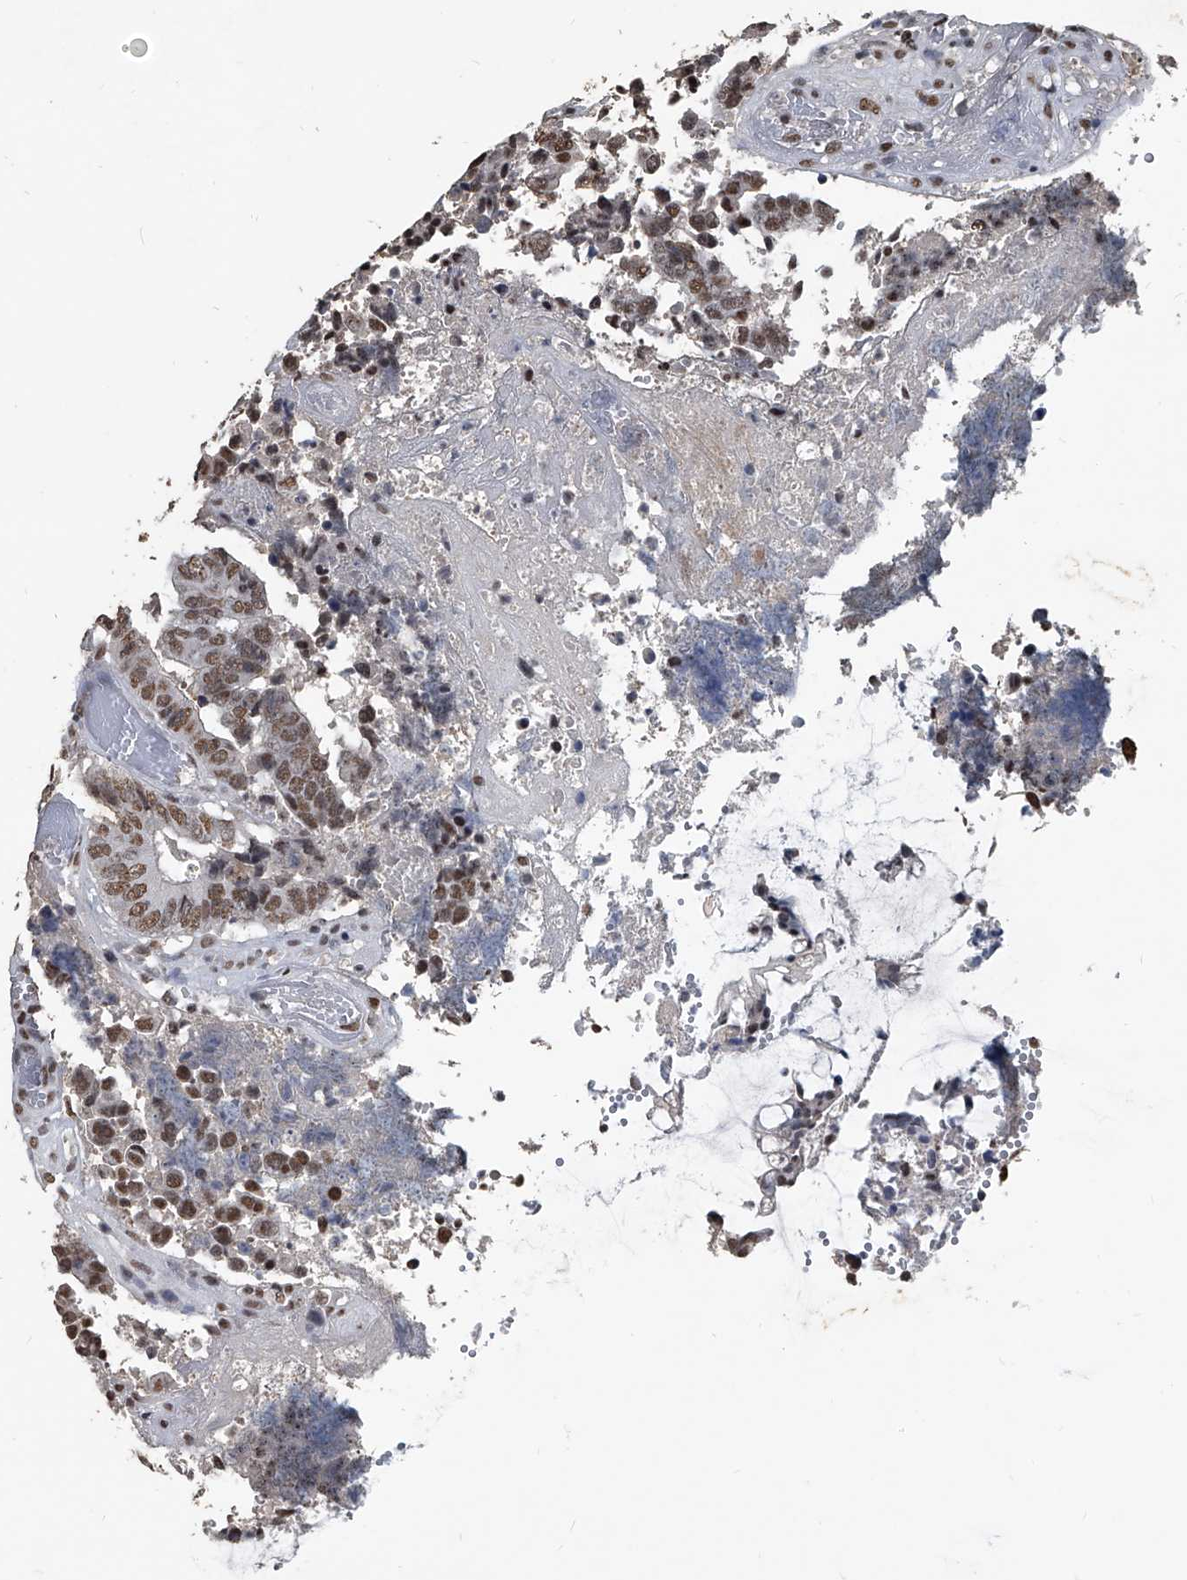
{"staining": {"intensity": "moderate", "quantity": ">75%", "location": "nuclear"}, "tissue": "colorectal cancer", "cell_type": "Tumor cells", "image_type": "cancer", "snomed": [{"axis": "morphology", "description": "Adenocarcinoma, NOS"}, {"axis": "topography", "description": "Rectum"}], "caption": "Human adenocarcinoma (colorectal) stained with a protein marker demonstrates moderate staining in tumor cells.", "gene": "MATR3", "patient": {"sex": "male", "age": 72}}